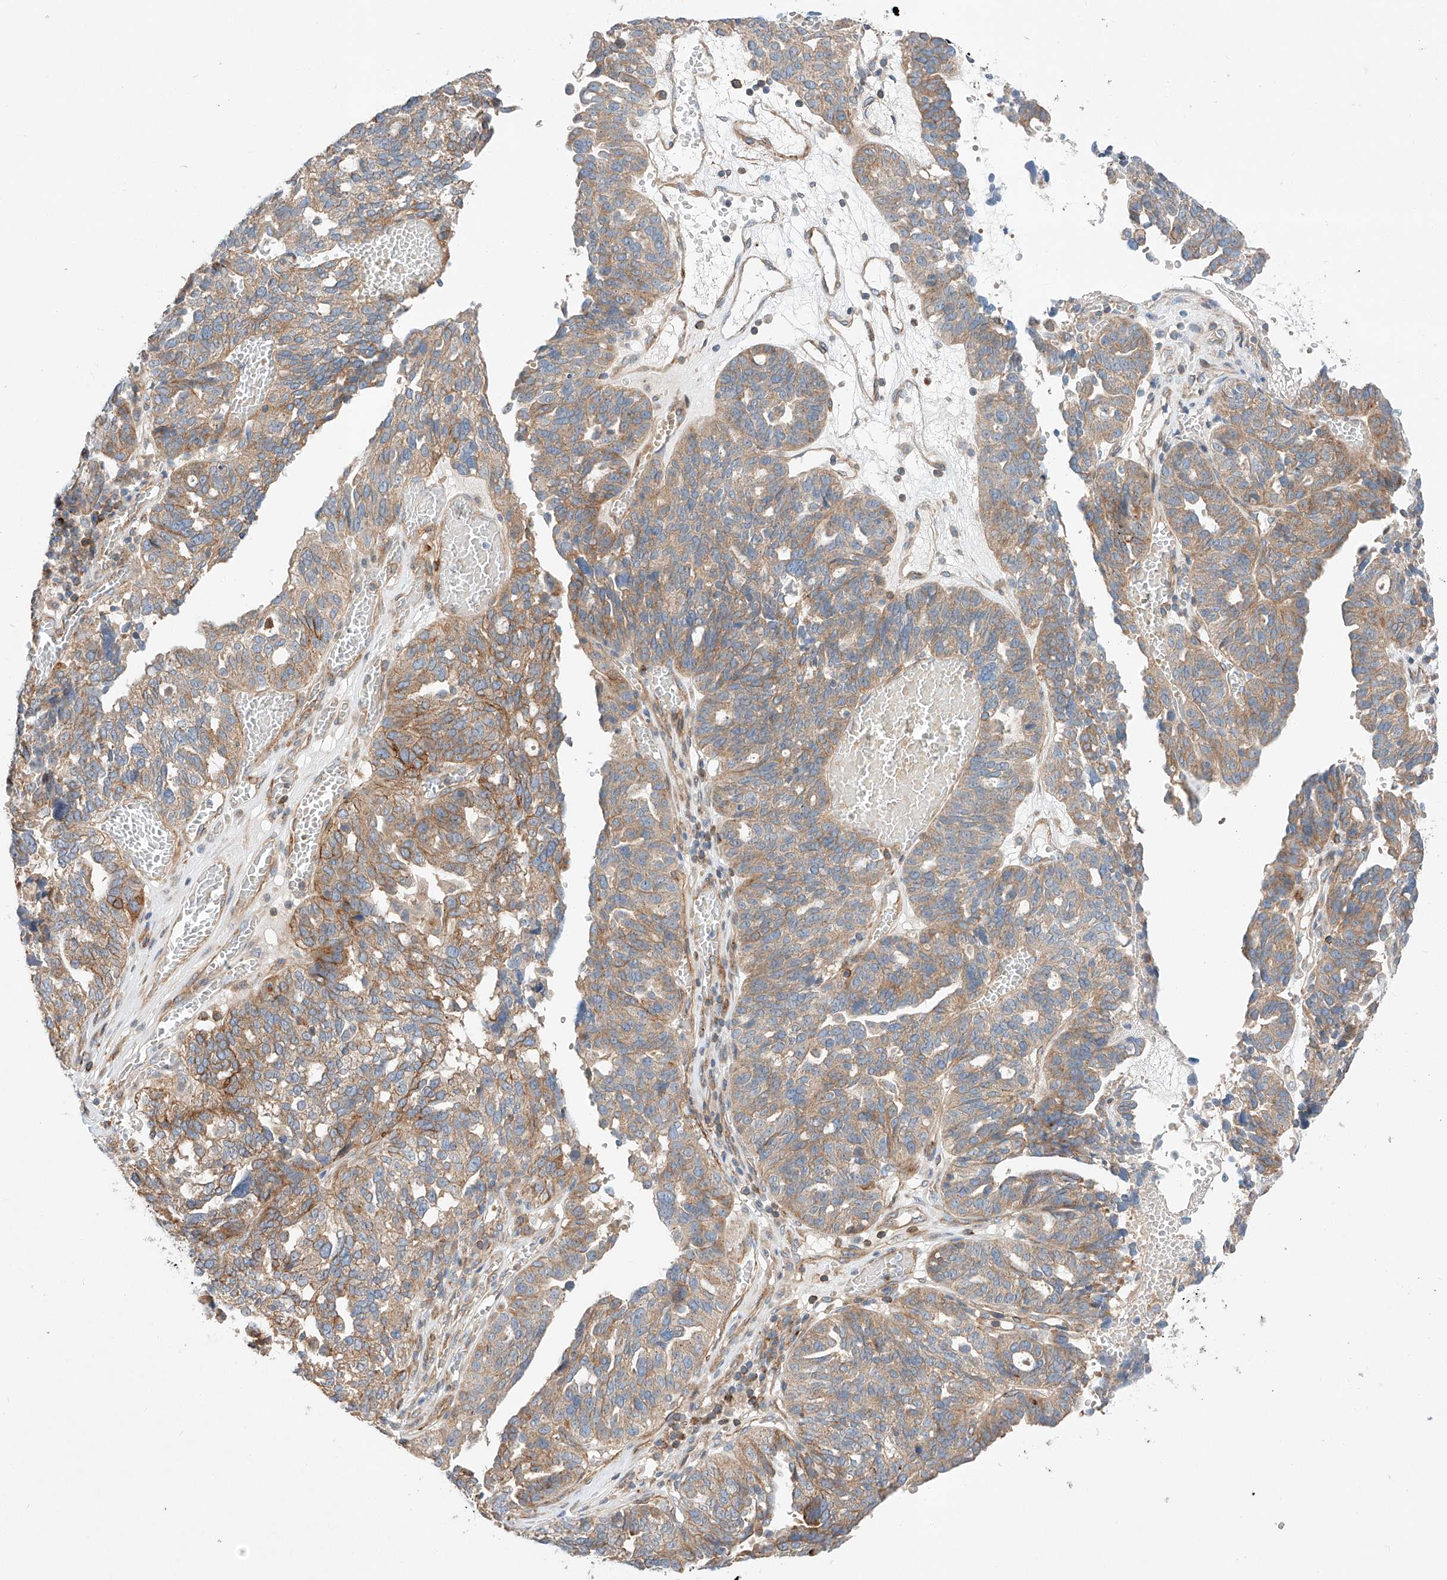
{"staining": {"intensity": "moderate", "quantity": ">75%", "location": "cytoplasmic/membranous"}, "tissue": "ovarian cancer", "cell_type": "Tumor cells", "image_type": "cancer", "snomed": [{"axis": "morphology", "description": "Cystadenocarcinoma, serous, NOS"}, {"axis": "topography", "description": "Ovary"}], "caption": "Ovarian serous cystadenocarcinoma stained for a protein reveals moderate cytoplasmic/membranous positivity in tumor cells.", "gene": "MINDY4", "patient": {"sex": "female", "age": 59}}